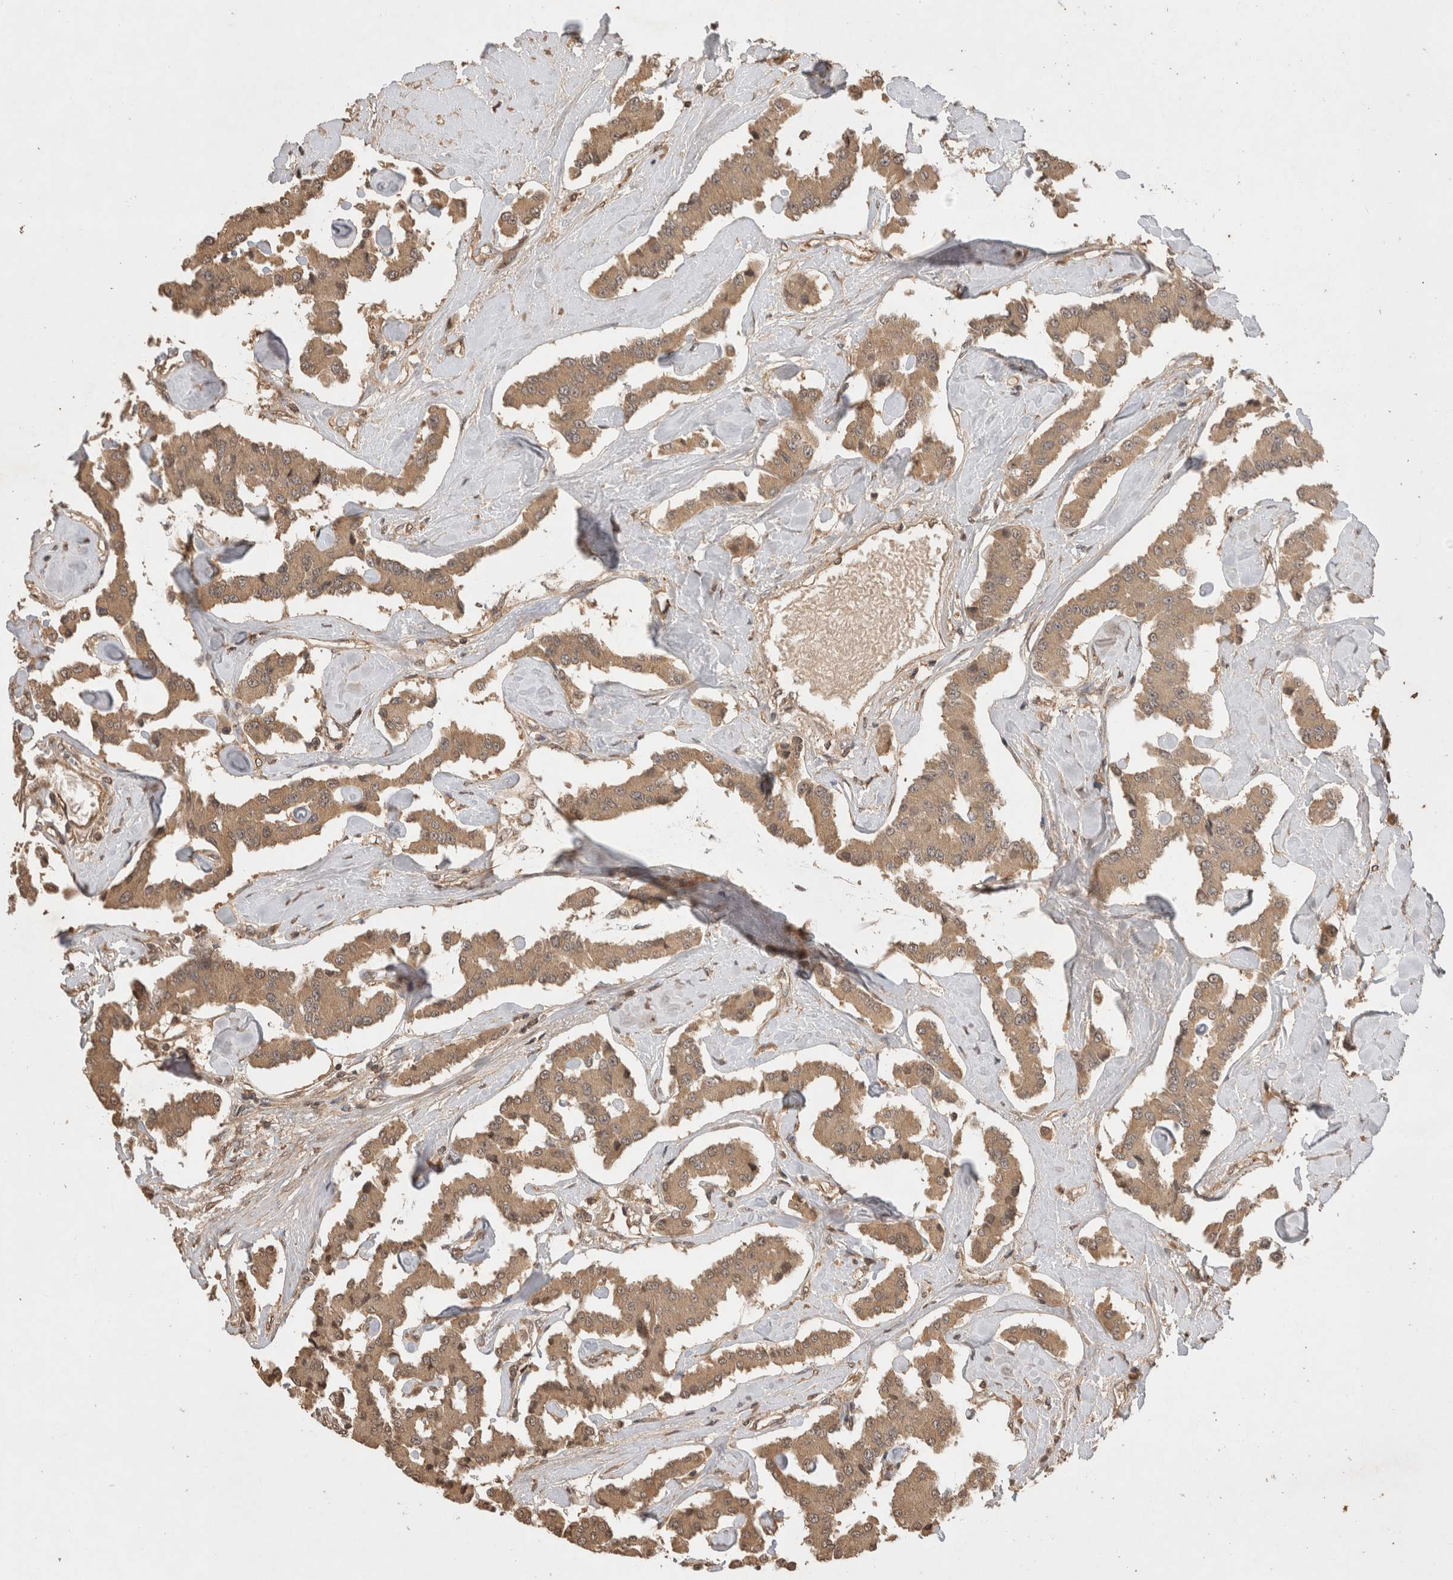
{"staining": {"intensity": "moderate", "quantity": ">75%", "location": "cytoplasmic/membranous"}, "tissue": "carcinoid", "cell_type": "Tumor cells", "image_type": "cancer", "snomed": [{"axis": "morphology", "description": "Carcinoid, malignant, NOS"}, {"axis": "topography", "description": "Pancreas"}], "caption": "Moderate cytoplasmic/membranous expression for a protein is present in approximately >75% of tumor cells of malignant carcinoid using immunohistochemistry.", "gene": "PRMT3", "patient": {"sex": "male", "age": 41}}